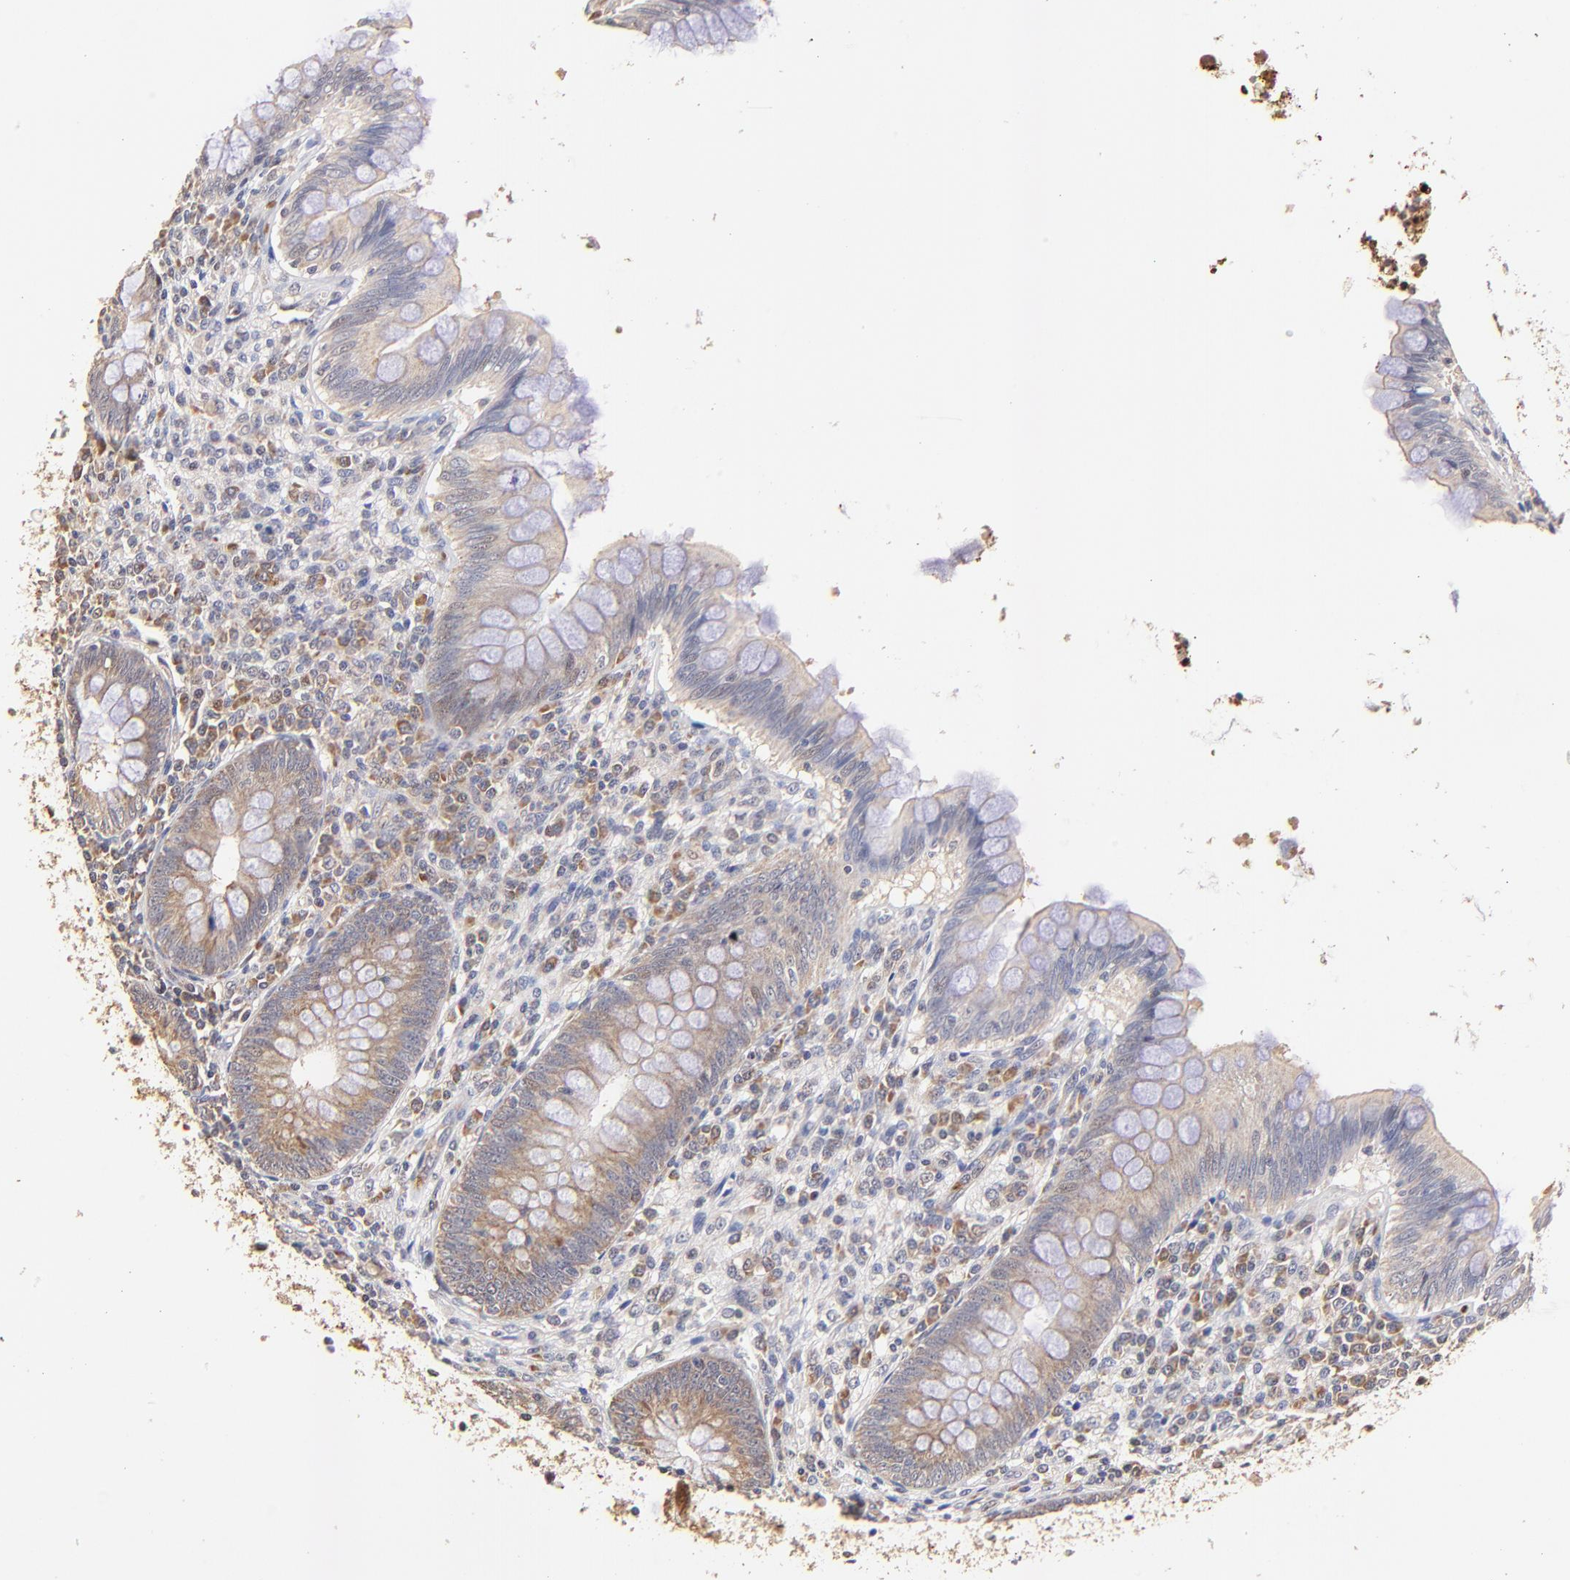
{"staining": {"intensity": "moderate", "quantity": ">75%", "location": "cytoplasmic/membranous"}, "tissue": "appendix", "cell_type": "Glandular cells", "image_type": "normal", "snomed": [{"axis": "morphology", "description": "Normal tissue, NOS"}, {"axis": "topography", "description": "Appendix"}], "caption": "Immunohistochemical staining of benign human appendix shows moderate cytoplasmic/membranous protein staining in approximately >75% of glandular cells. (brown staining indicates protein expression, while blue staining denotes nuclei).", "gene": "BBOF1", "patient": {"sex": "female", "age": 66}}